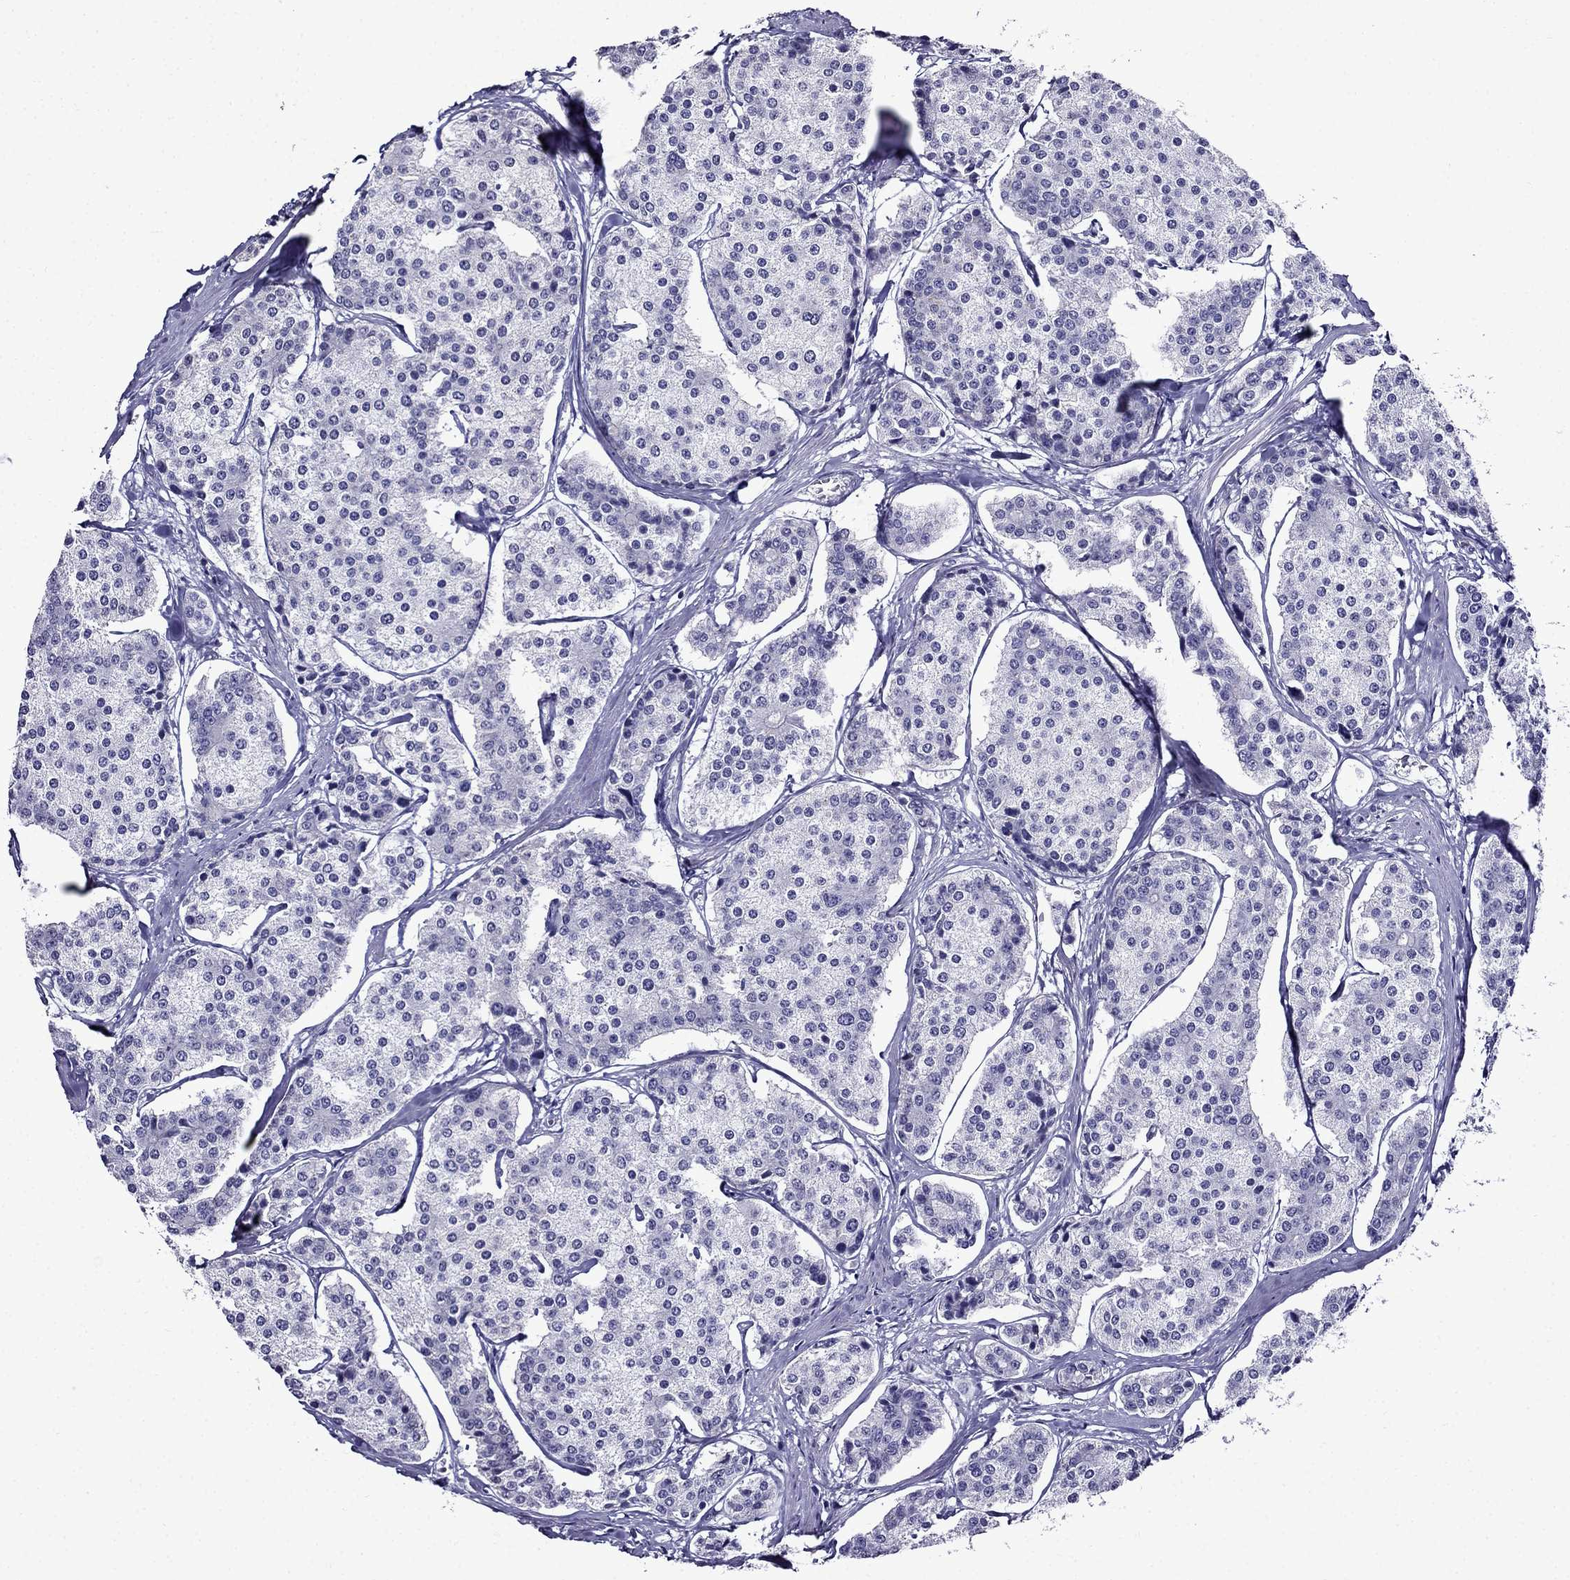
{"staining": {"intensity": "negative", "quantity": "none", "location": "none"}, "tissue": "carcinoid", "cell_type": "Tumor cells", "image_type": "cancer", "snomed": [{"axis": "morphology", "description": "Carcinoid, malignant, NOS"}, {"axis": "topography", "description": "Small intestine"}], "caption": "The image exhibits no significant positivity in tumor cells of carcinoid (malignant).", "gene": "DNAH17", "patient": {"sex": "female", "age": 65}}